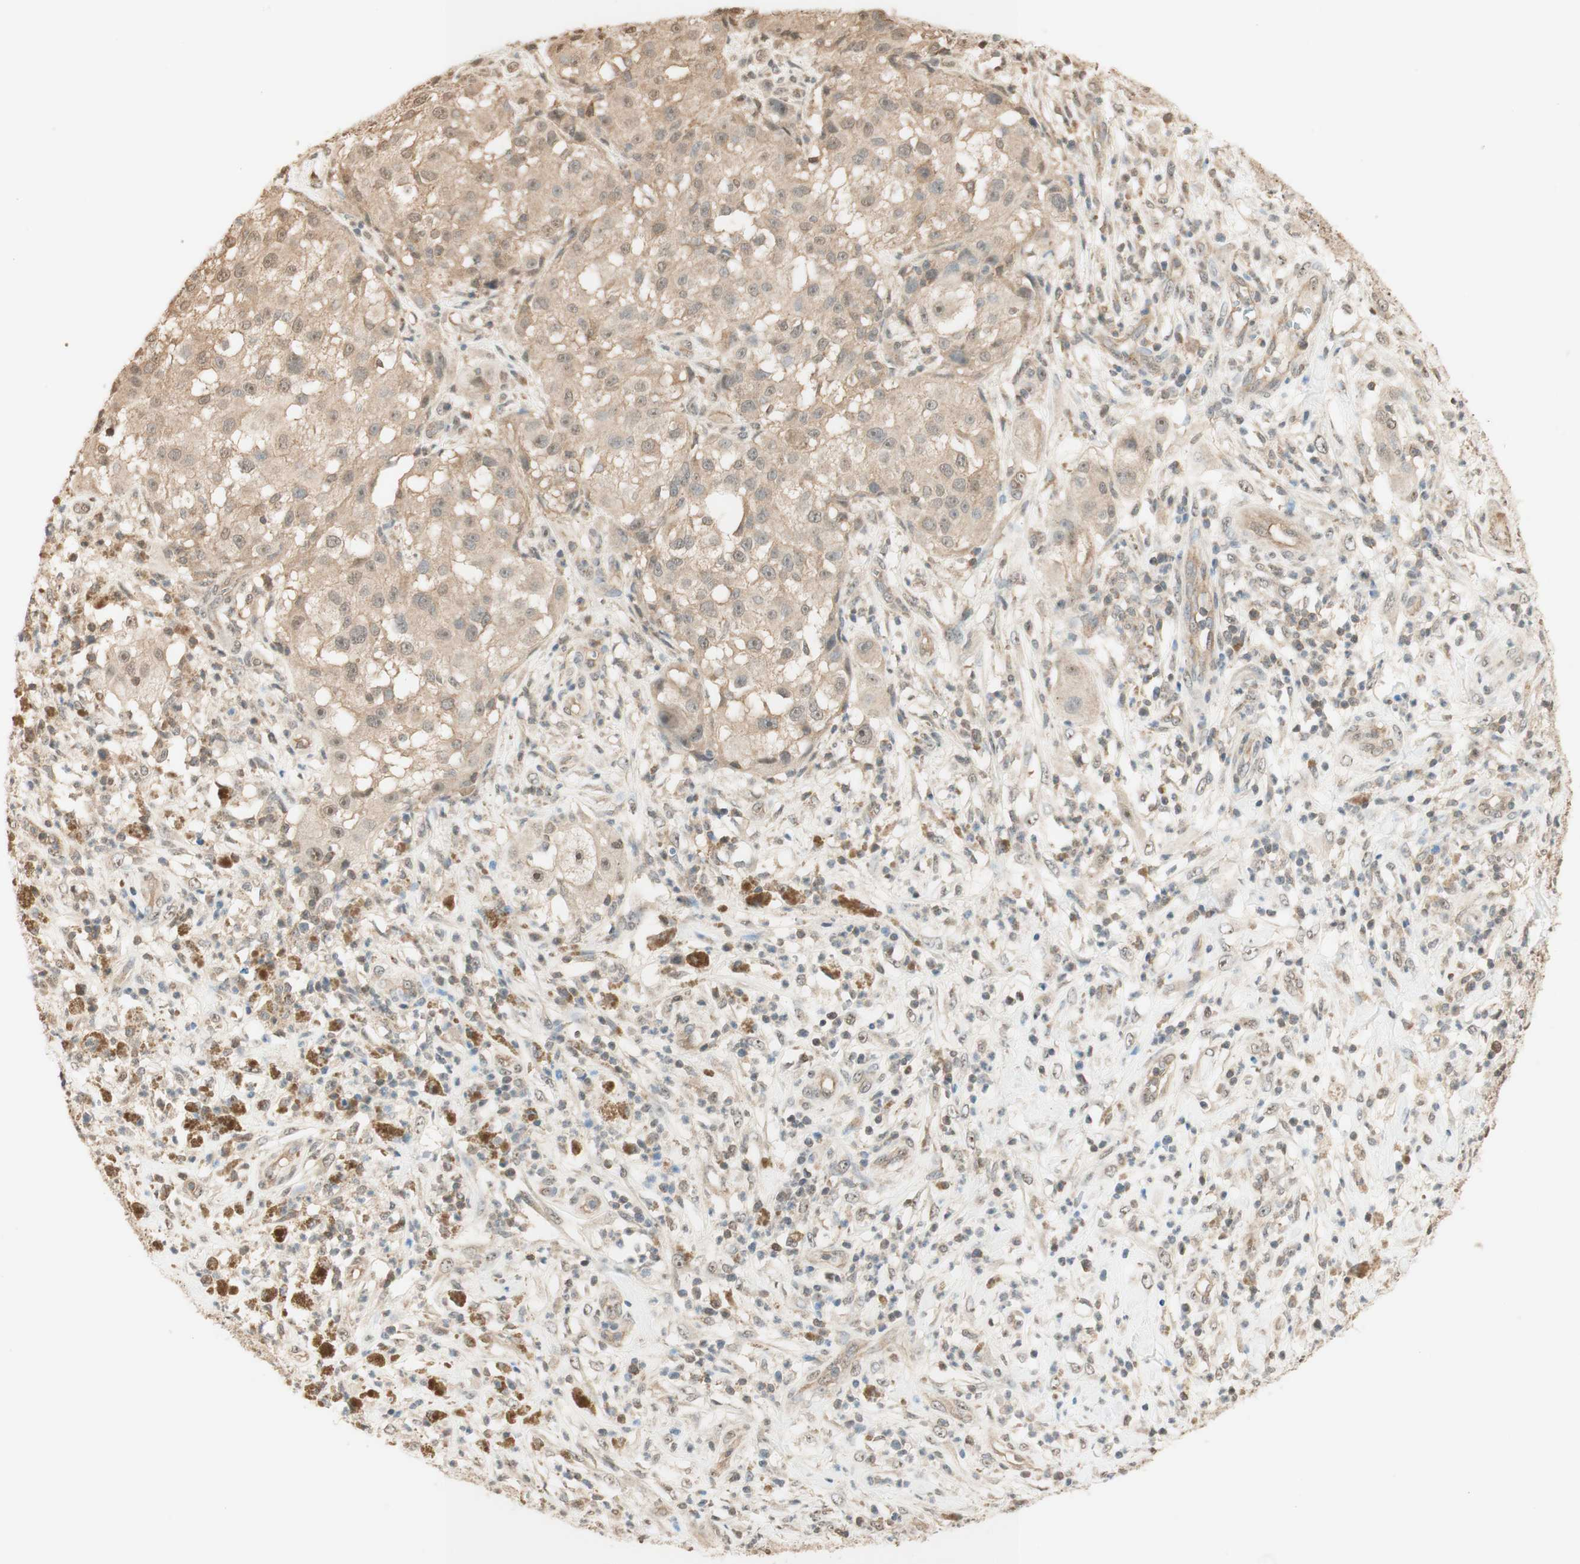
{"staining": {"intensity": "weak", "quantity": ">75%", "location": "cytoplasmic/membranous"}, "tissue": "melanoma", "cell_type": "Tumor cells", "image_type": "cancer", "snomed": [{"axis": "morphology", "description": "Necrosis, NOS"}, {"axis": "morphology", "description": "Malignant melanoma, NOS"}, {"axis": "topography", "description": "Skin"}], "caption": "Immunohistochemical staining of human malignant melanoma displays low levels of weak cytoplasmic/membranous positivity in approximately >75% of tumor cells.", "gene": "SPINT2", "patient": {"sex": "female", "age": 87}}